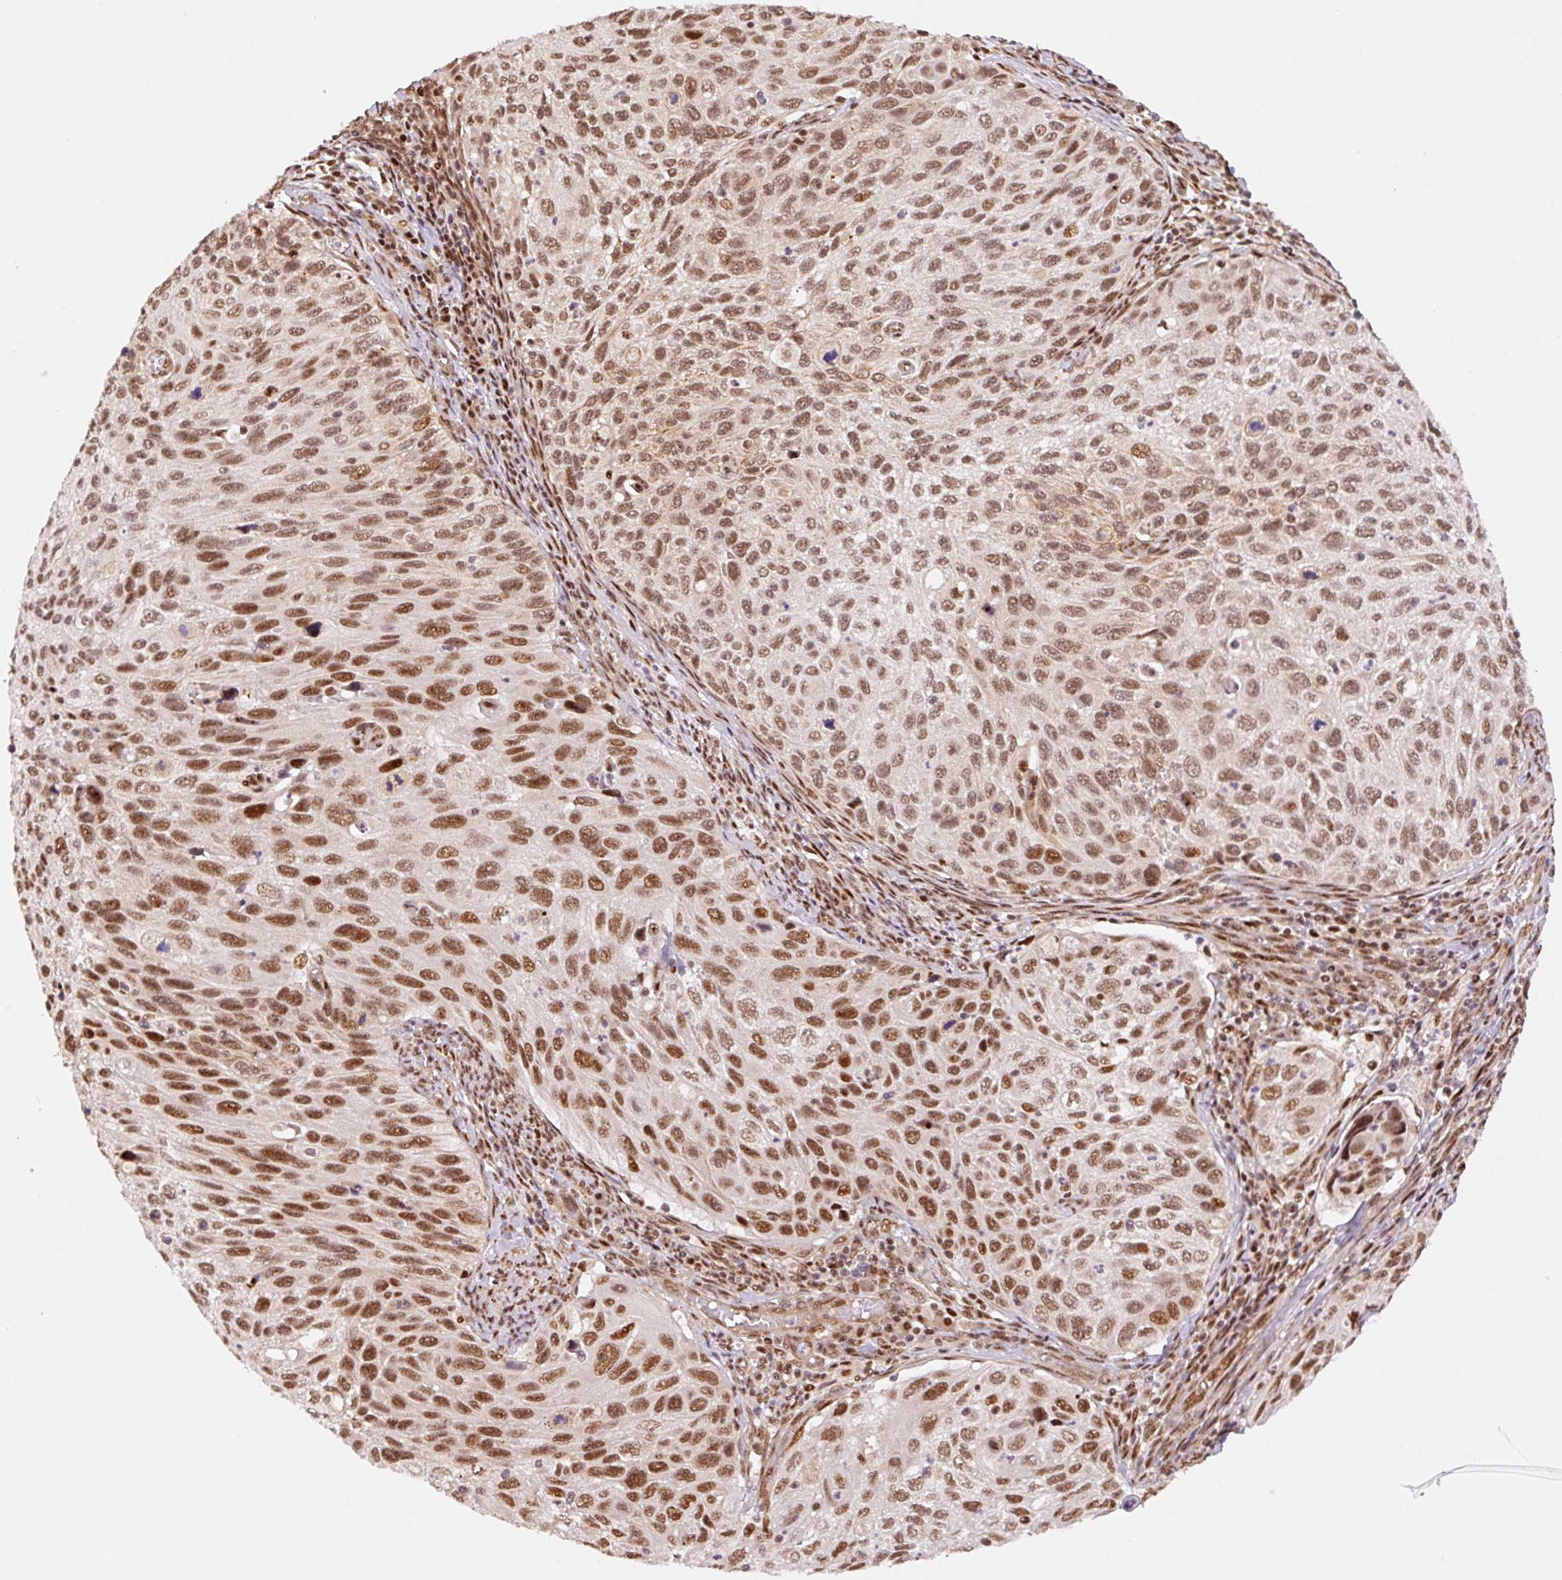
{"staining": {"intensity": "moderate", "quantity": ">75%", "location": "nuclear"}, "tissue": "cervical cancer", "cell_type": "Tumor cells", "image_type": "cancer", "snomed": [{"axis": "morphology", "description": "Squamous cell carcinoma, NOS"}, {"axis": "topography", "description": "Cervix"}], "caption": "Immunohistochemistry (IHC) photomicrograph of human cervical squamous cell carcinoma stained for a protein (brown), which reveals medium levels of moderate nuclear staining in about >75% of tumor cells.", "gene": "INTS8", "patient": {"sex": "female", "age": 70}}